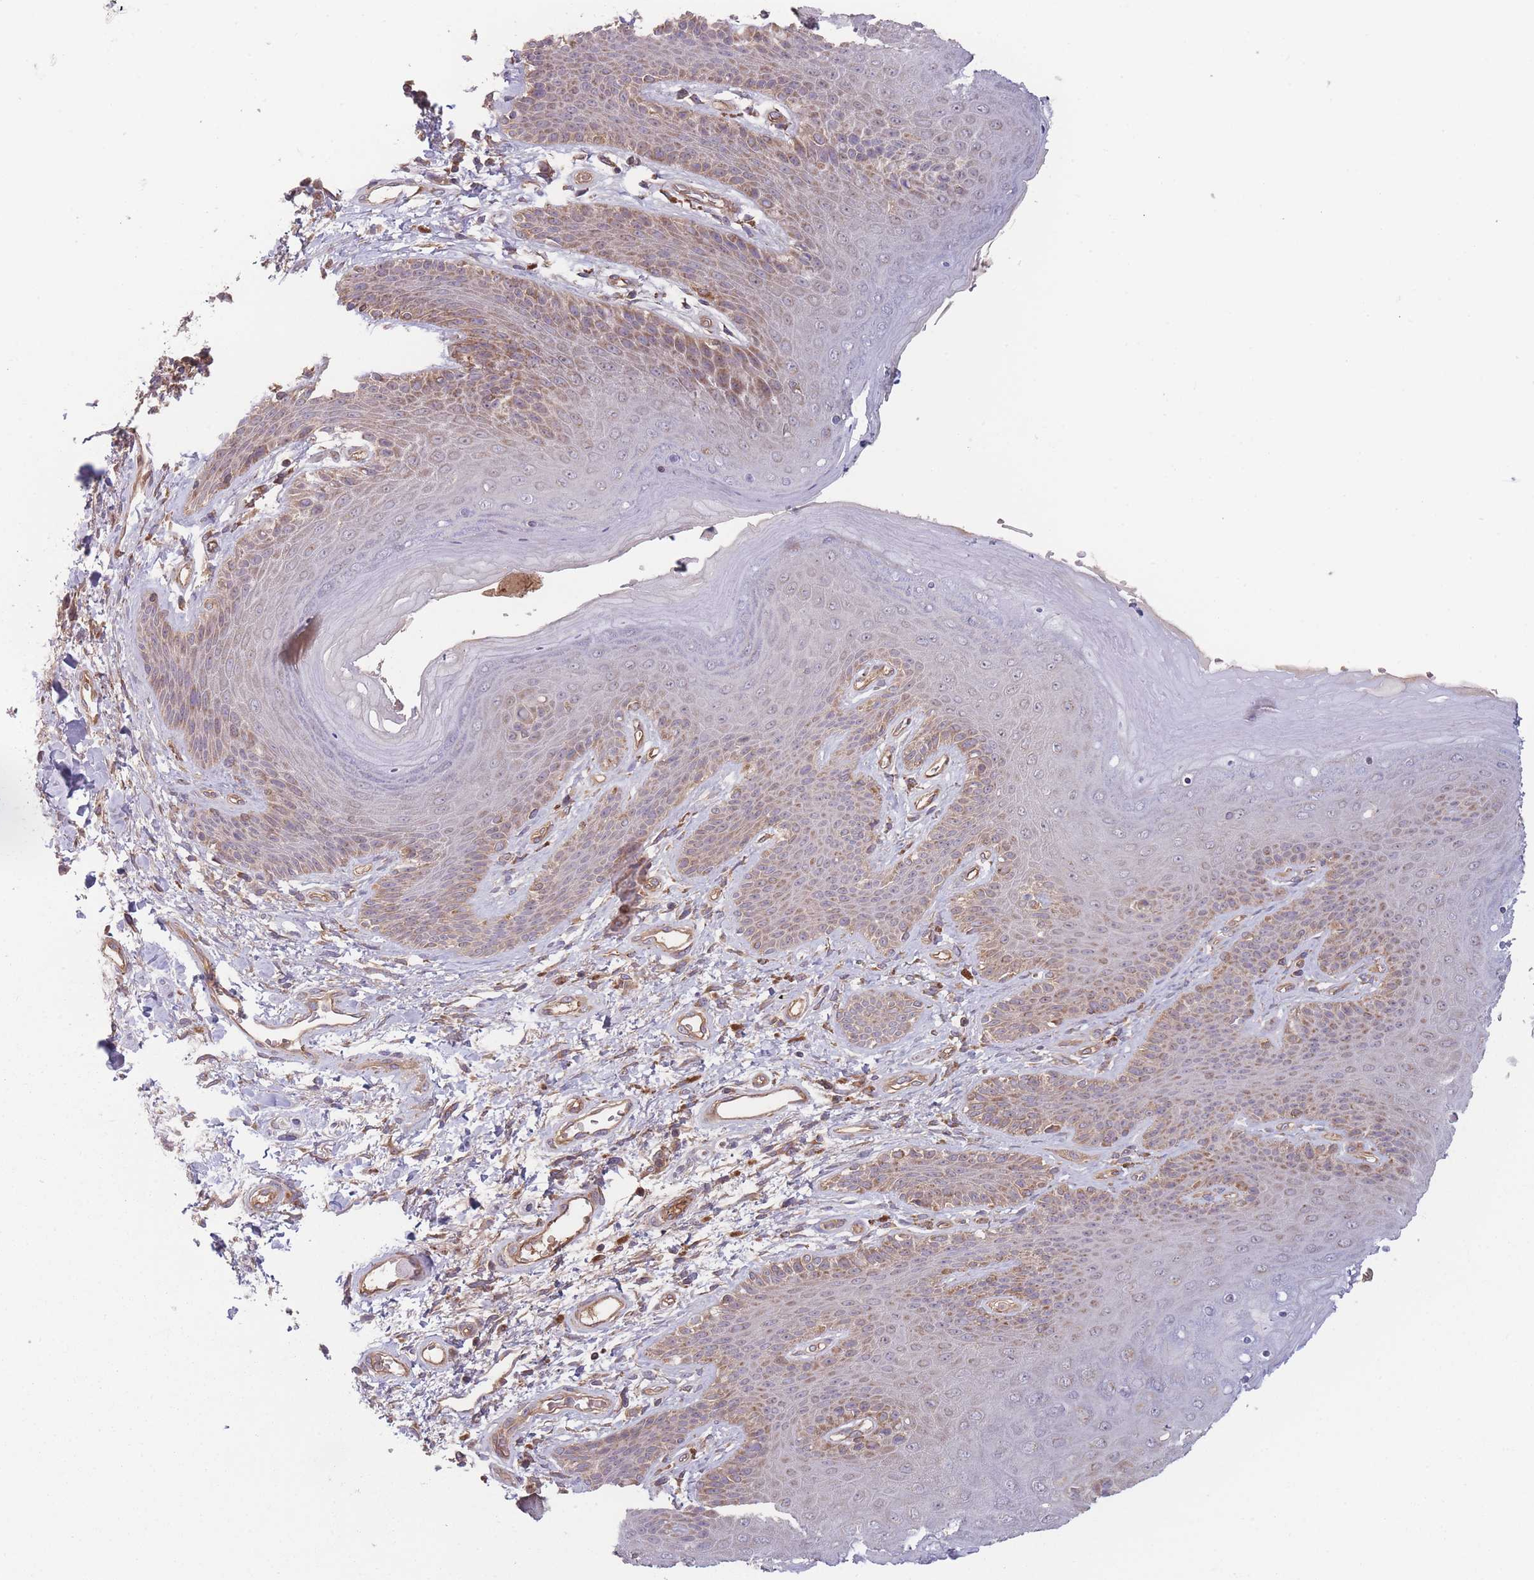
{"staining": {"intensity": "weak", "quantity": "25%-75%", "location": "cytoplasmic/membranous"}, "tissue": "skin", "cell_type": "Epidermal cells", "image_type": "normal", "snomed": [{"axis": "morphology", "description": "Normal tissue, NOS"}, {"axis": "topography", "description": "Anal"}], "caption": "Immunohistochemical staining of unremarkable human skin exhibits low levels of weak cytoplasmic/membranous expression in approximately 25%-75% of epidermal cells.", "gene": "ATP5MGL", "patient": {"sex": "female", "age": 89}}